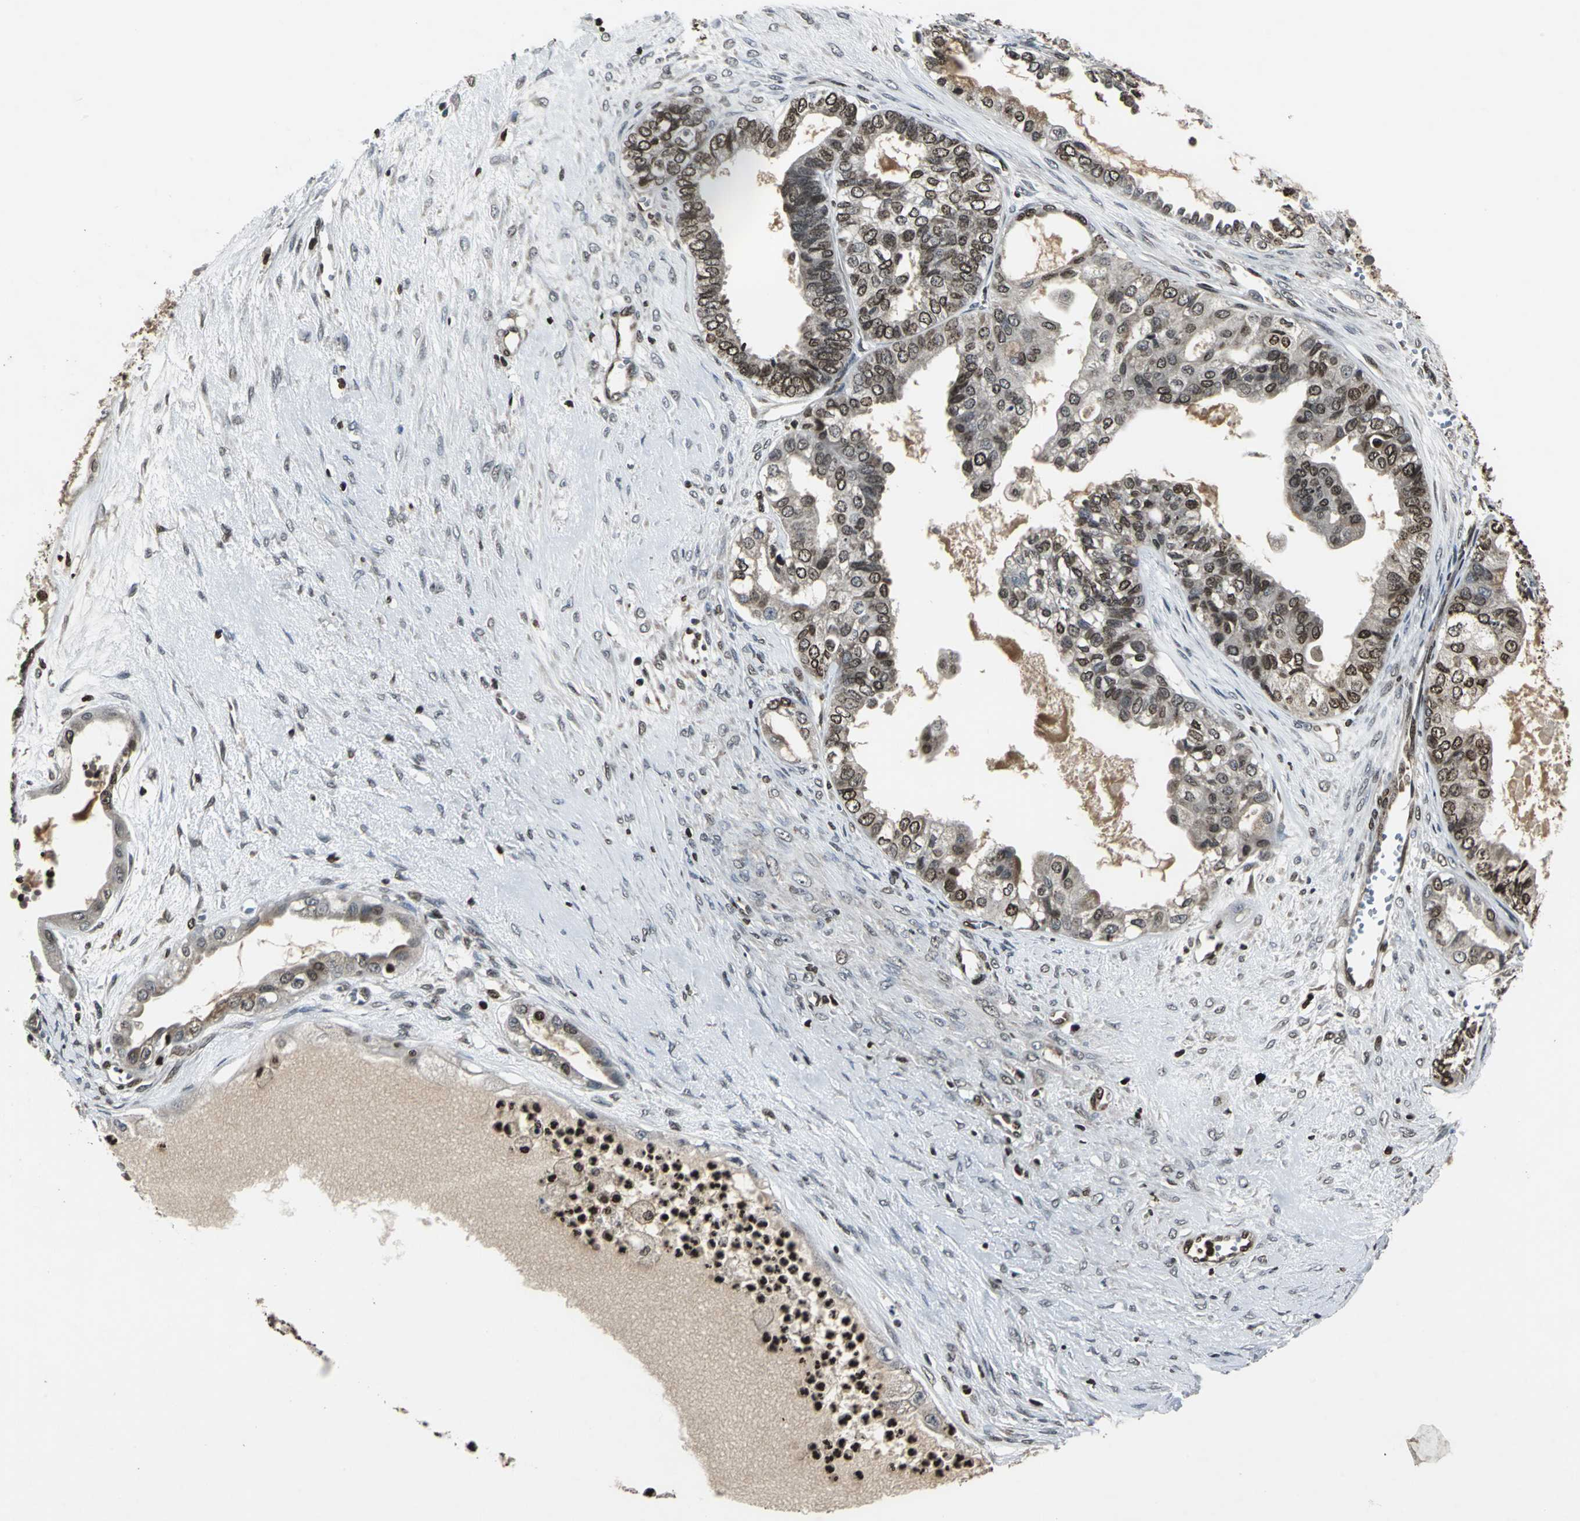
{"staining": {"intensity": "moderate", "quantity": ">75%", "location": "cytoplasmic/membranous,nuclear"}, "tissue": "ovarian cancer", "cell_type": "Tumor cells", "image_type": "cancer", "snomed": [{"axis": "morphology", "description": "Carcinoma, NOS"}, {"axis": "morphology", "description": "Carcinoma, endometroid"}, {"axis": "topography", "description": "Ovary"}], "caption": "An immunohistochemistry (IHC) photomicrograph of neoplastic tissue is shown. Protein staining in brown highlights moderate cytoplasmic/membranous and nuclear positivity in ovarian endometroid carcinoma within tumor cells. (brown staining indicates protein expression, while blue staining denotes nuclei).", "gene": "AHR", "patient": {"sex": "female", "age": 50}}